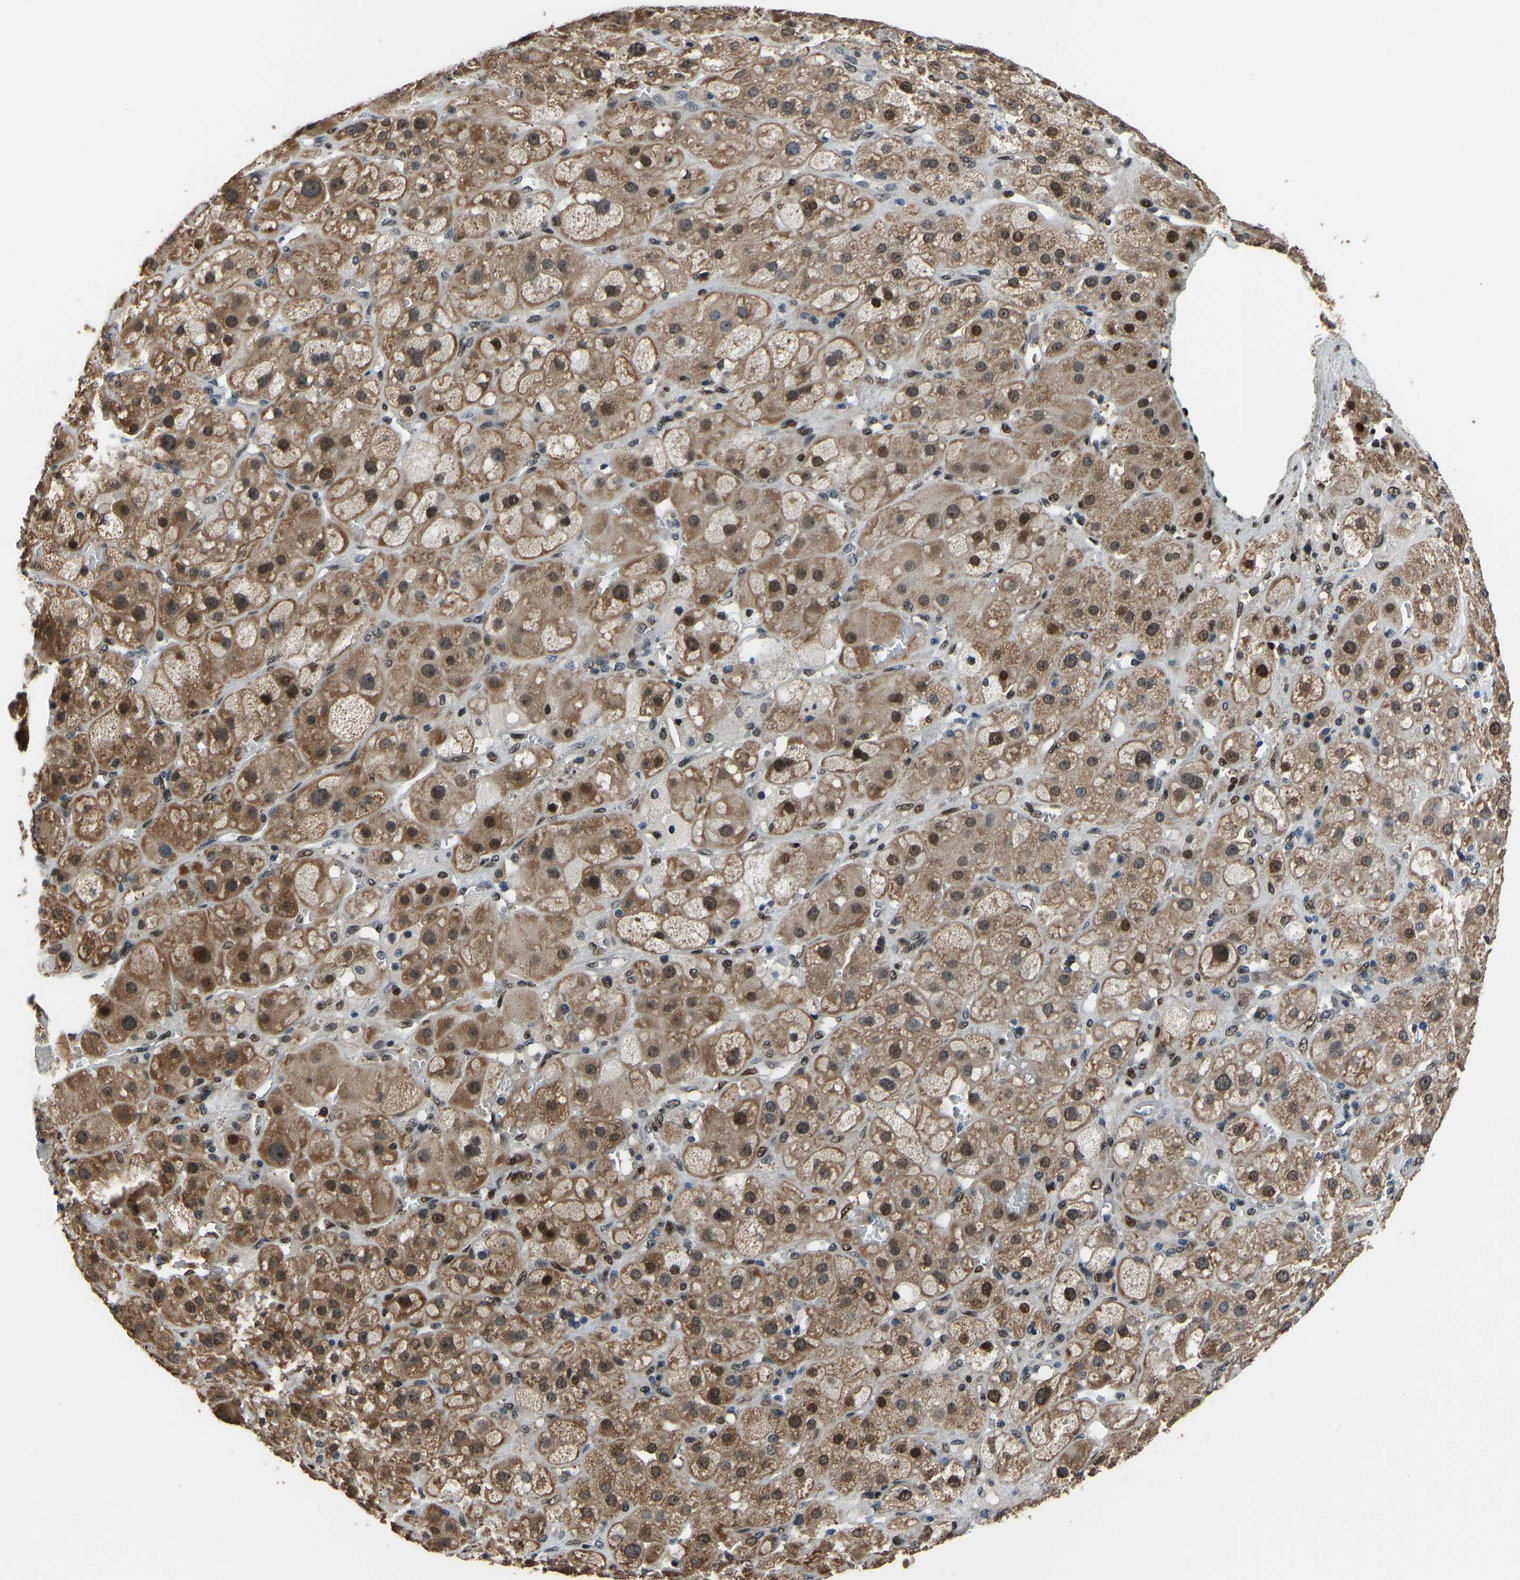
{"staining": {"intensity": "strong", "quantity": ">75%", "location": "cytoplasmic/membranous,nuclear"}, "tissue": "adrenal gland", "cell_type": "Glandular cells", "image_type": "normal", "snomed": [{"axis": "morphology", "description": "Normal tissue, NOS"}, {"axis": "topography", "description": "Adrenal gland"}], "caption": "This photomicrograph displays benign adrenal gland stained with immunohistochemistry (IHC) to label a protein in brown. The cytoplasmic/membranous,nuclear of glandular cells show strong positivity for the protein. Nuclei are counter-stained blue.", "gene": "FOS", "patient": {"sex": "female", "age": 47}}